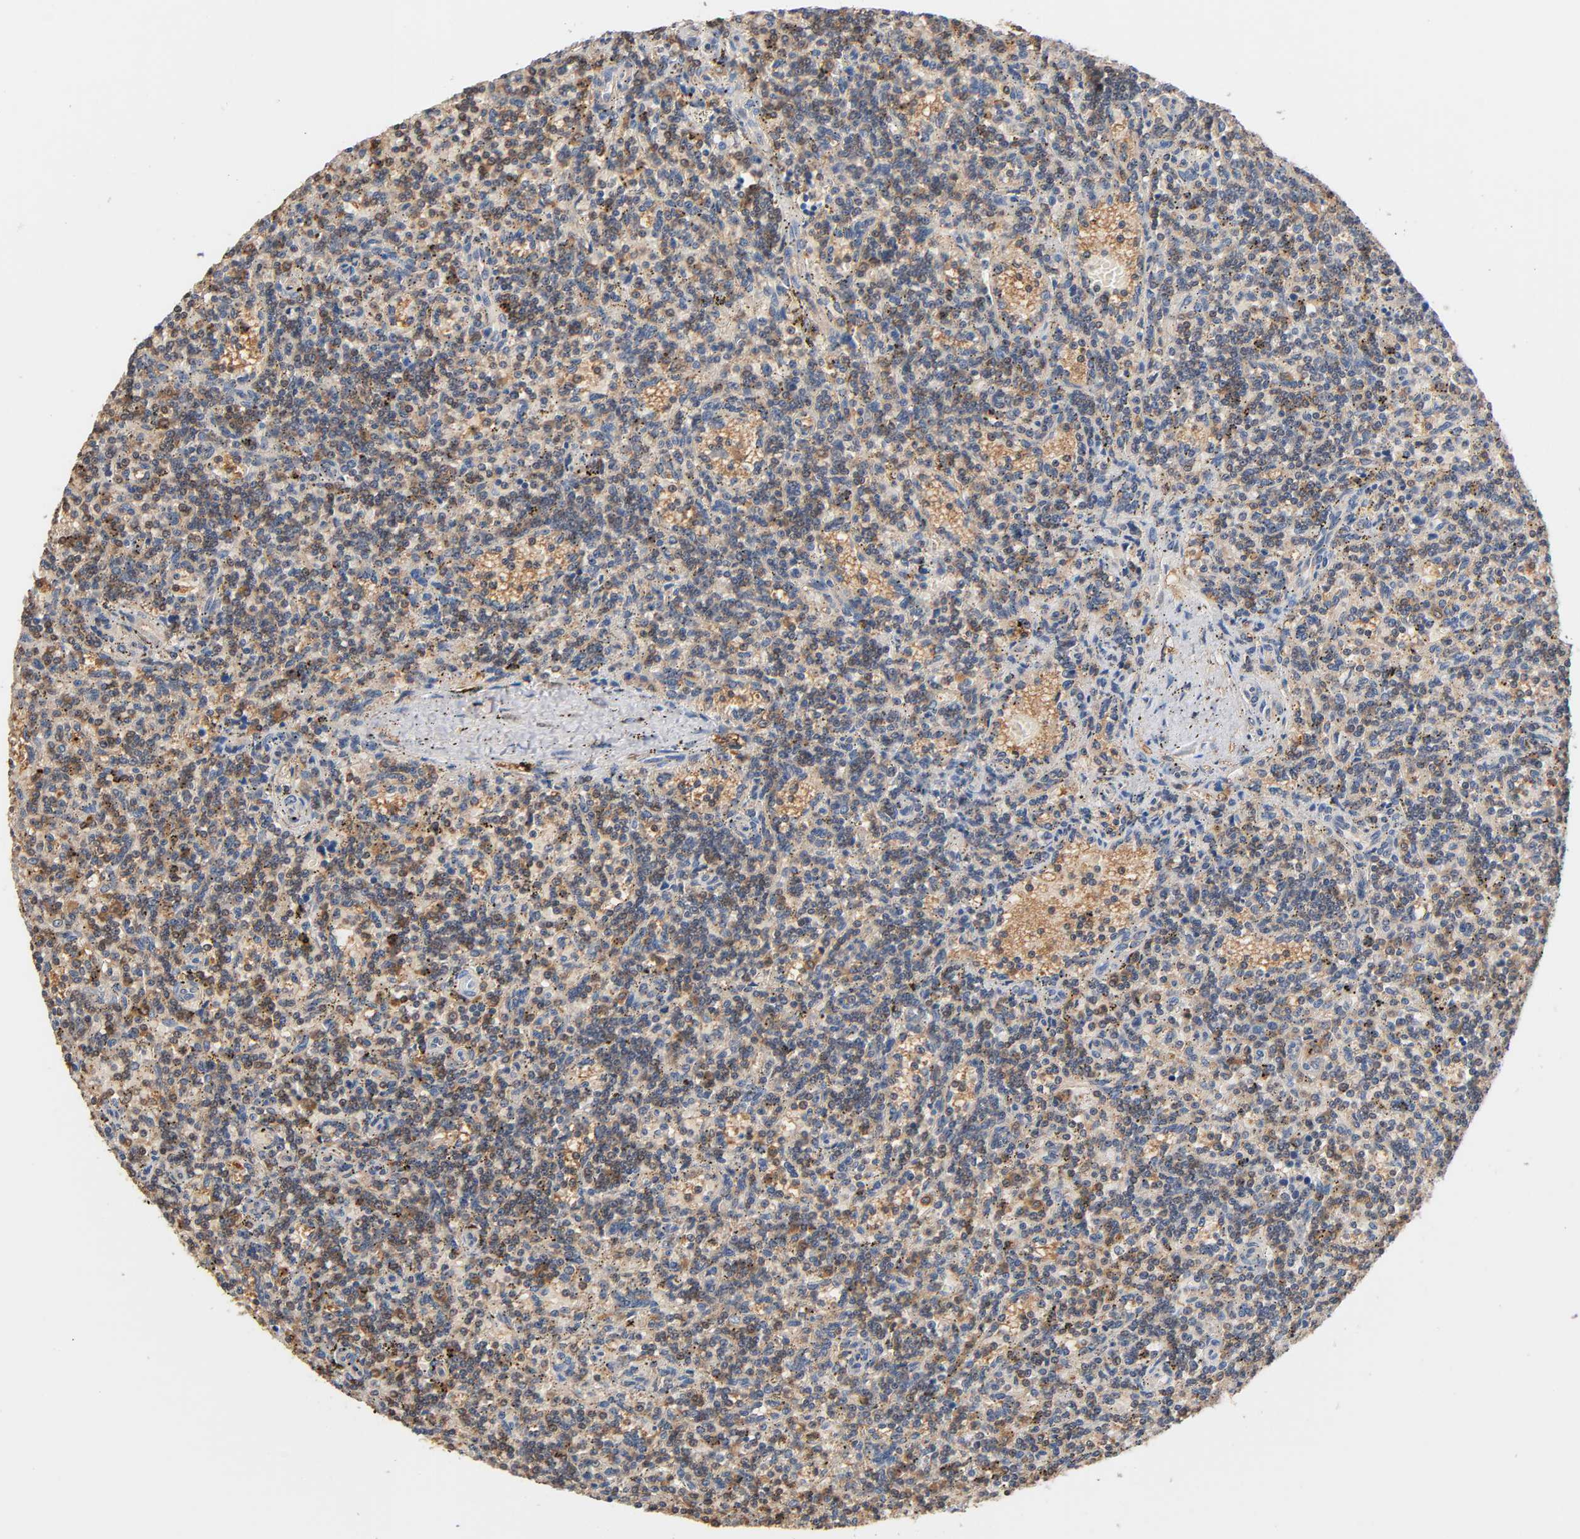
{"staining": {"intensity": "moderate", "quantity": "25%-75%", "location": "cytoplasmic/membranous"}, "tissue": "lymphoma", "cell_type": "Tumor cells", "image_type": "cancer", "snomed": [{"axis": "morphology", "description": "Malignant lymphoma, non-Hodgkin's type, Low grade"}, {"axis": "topography", "description": "Spleen"}], "caption": "A high-resolution micrograph shows immunohistochemistry (IHC) staining of malignant lymphoma, non-Hodgkin's type (low-grade), which demonstrates moderate cytoplasmic/membranous staining in approximately 25%-75% of tumor cells.", "gene": "ALDOA", "patient": {"sex": "male", "age": 73}}